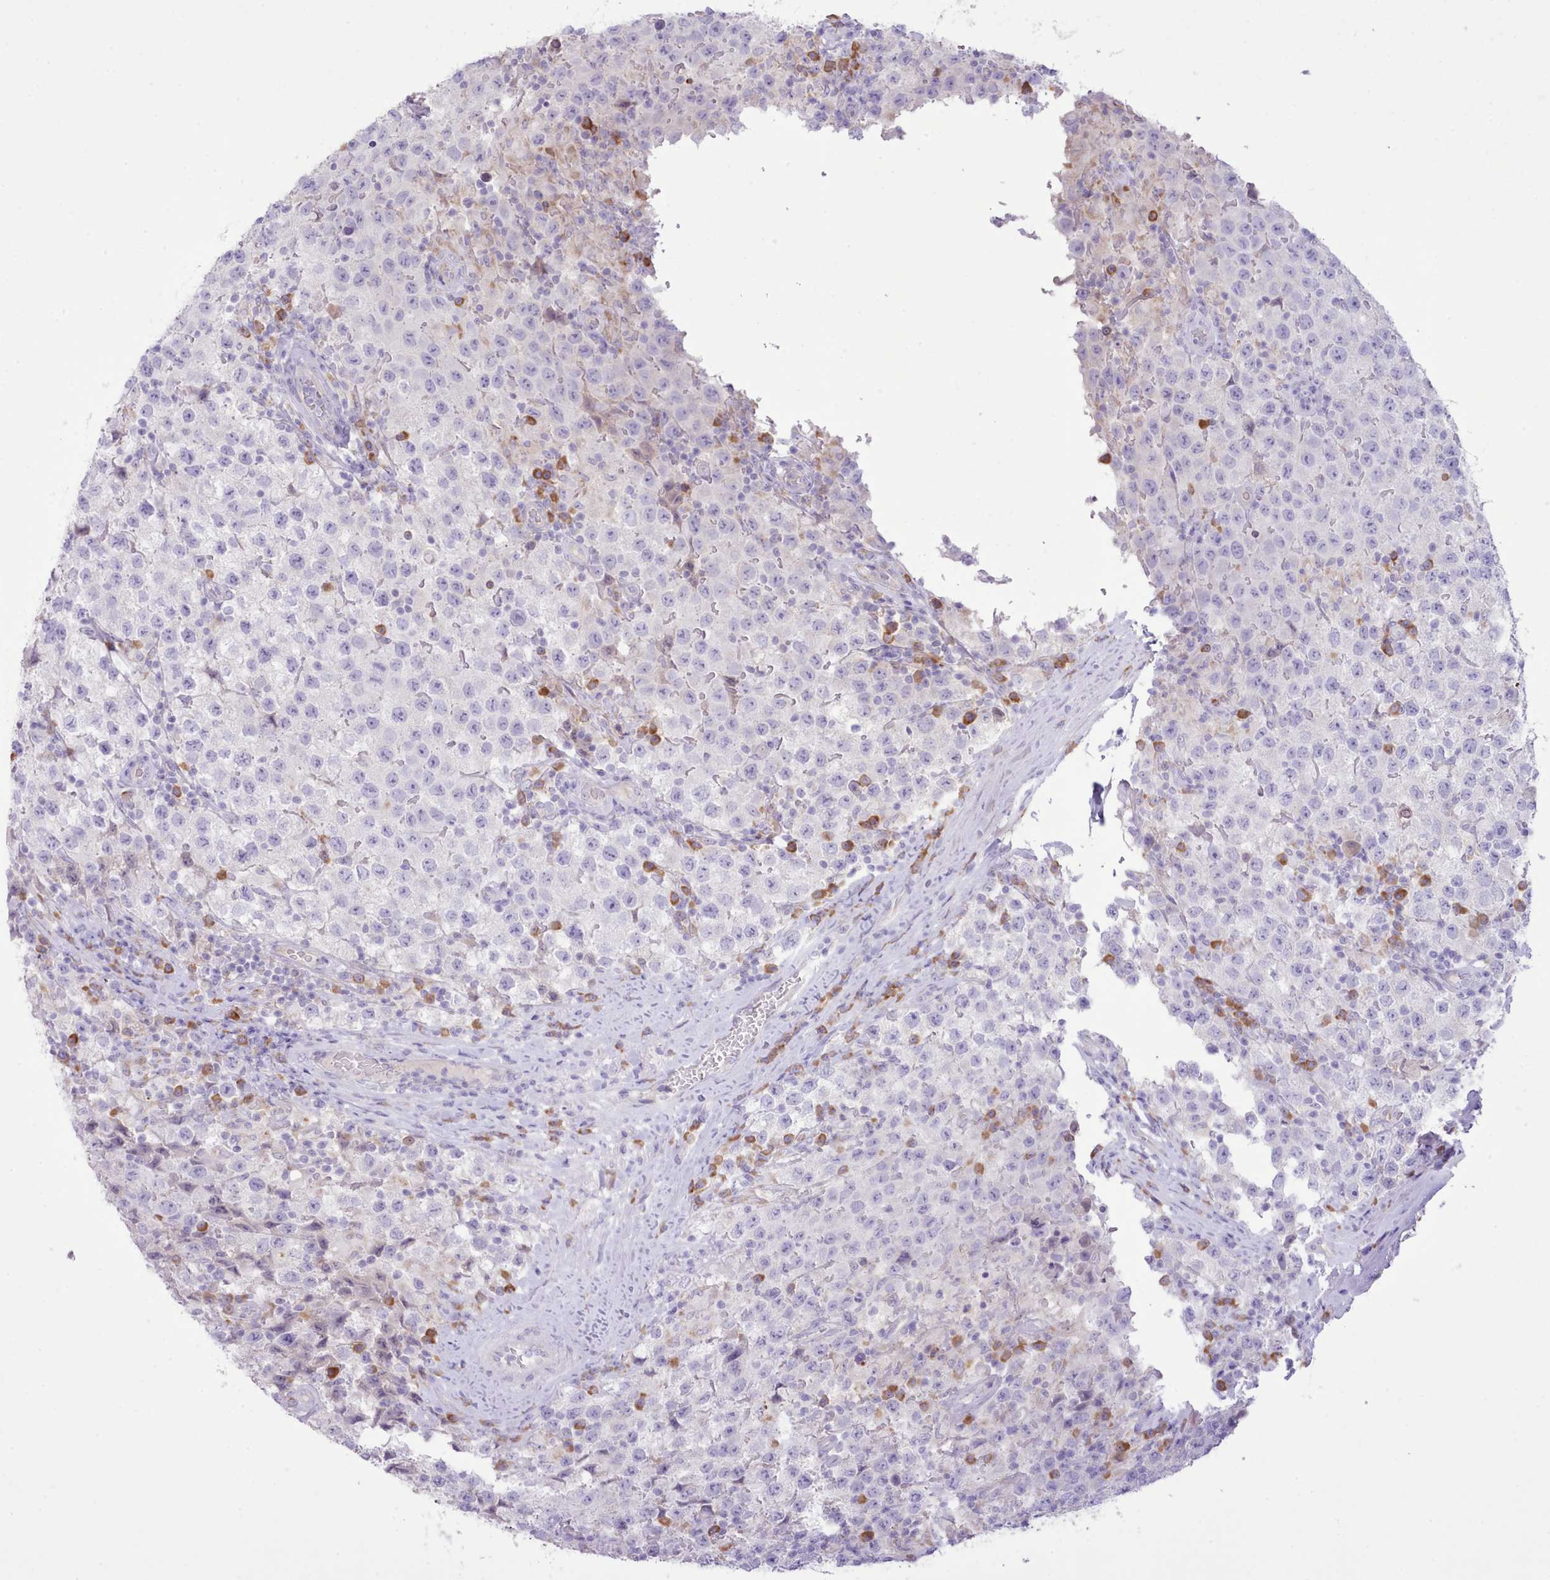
{"staining": {"intensity": "negative", "quantity": "none", "location": "none"}, "tissue": "testis cancer", "cell_type": "Tumor cells", "image_type": "cancer", "snomed": [{"axis": "morphology", "description": "Seminoma, NOS"}, {"axis": "morphology", "description": "Carcinoma, Embryonal, NOS"}, {"axis": "topography", "description": "Testis"}], "caption": "A histopathology image of testis cancer (seminoma) stained for a protein exhibits no brown staining in tumor cells. (DAB immunohistochemistry (IHC) with hematoxylin counter stain).", "gene": "CCL1", "patient": {"sex": "male", "age": 41}}